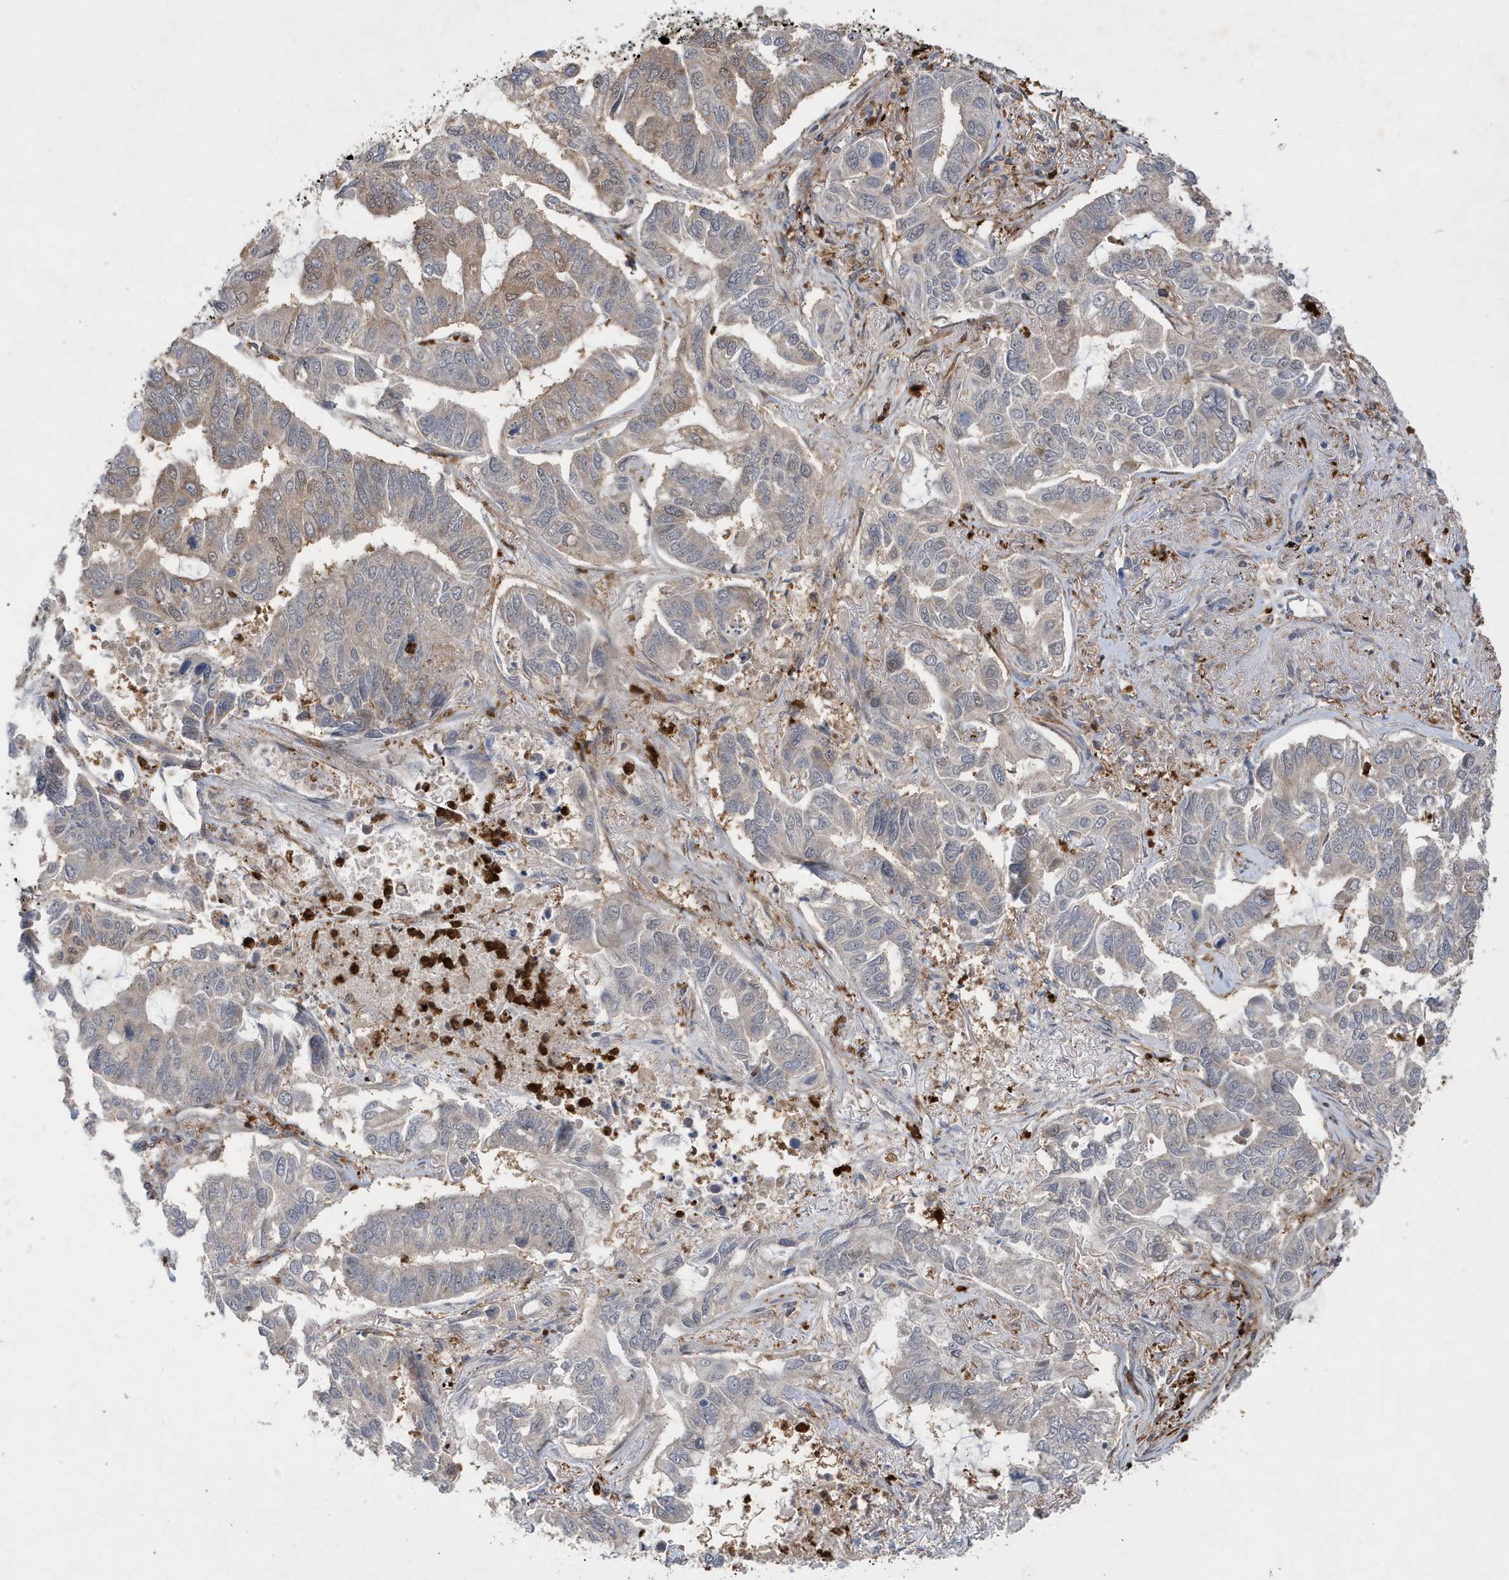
{"staining": {"intensity": "weak", "quantity": "<25%", "location": "cytoplasmic/membranous"}, "tissue": "lung cancer", "cell_type": "Tumor cells", "image_type": "cancer", "snomed": [{"axis": "morphology", "description": "Adenocarcinoma, NOS"}, {"axis": "topography", "description": "Lung"}], "caption": "Lung cancer (adenocarcinoma) was stained to show a protein in brown. There is no significant positivity in tumor cells. (DAB (3,3'-diaminobenzidine) immunohistochemistry (IHC) with hematoxylin counter stain).", "gene": "LAPTM4A", "patient": {"sex": "male", "age": 64}}